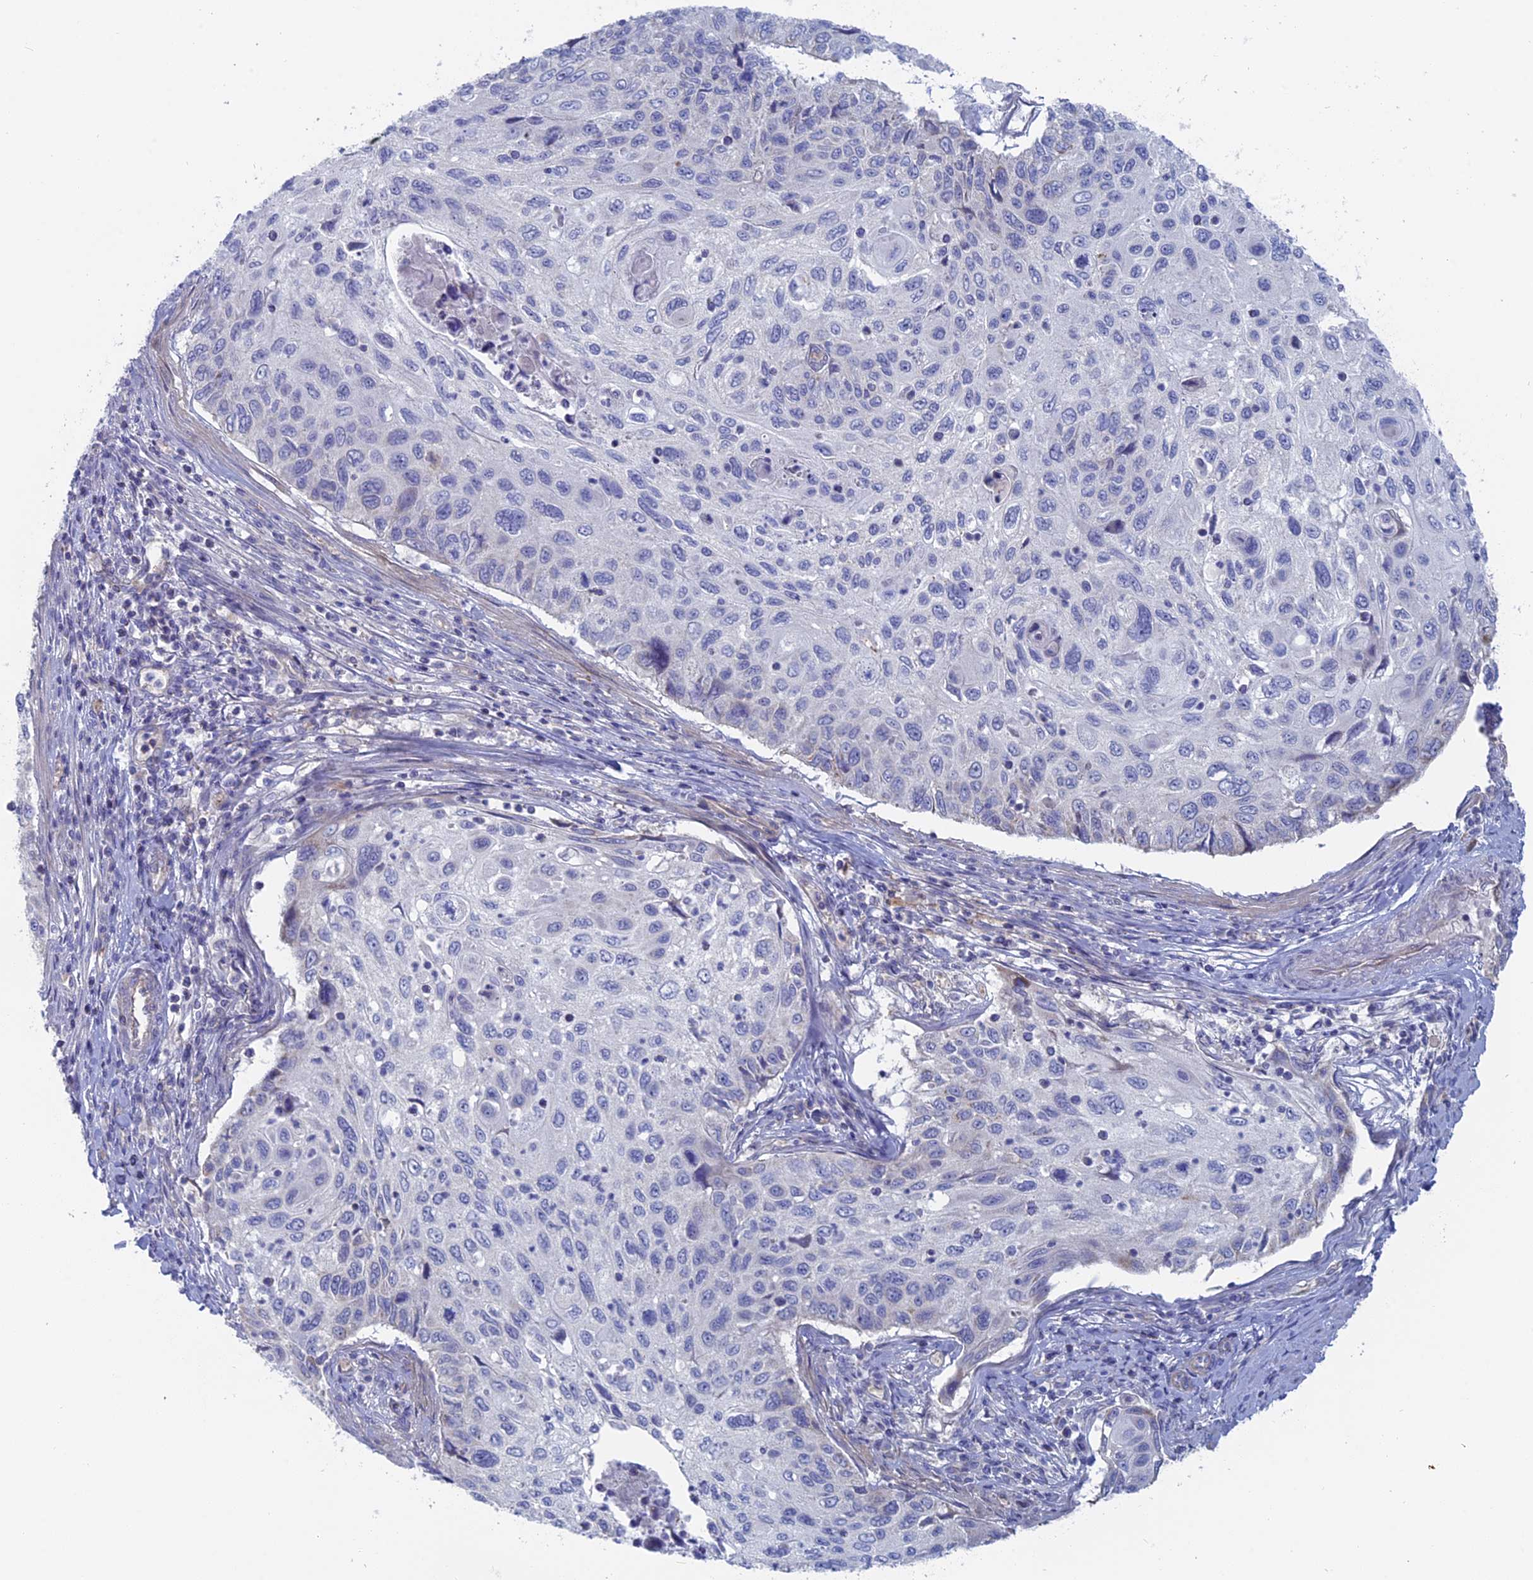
{"staining": {"intensity": "negative", "quantity": "none", "location": "none"}, "tissue": "cervical cancer", "cell_type": "Tumor cells", "image_type": "cancer", "snomed": [{"axis": "morphology", "description": "Squamous cell carcinoma, NOS"}, {"axis": "topography", "description": "Cervix"}], "caption": "High magnification brightfield microscopy of cervical cancer (squamous cell carcinoma) stained with DAB (3,3'-diaminobenzidine) (brown) and counterstained with hematoxylin (blue): tumor cells show no significant staining. The staining is performed using DAB brown chromogen with nuclei counter-stained in using hematoxylin.", "gene": "TBC1D30", "patient": {"sex": "female", "age": 70}}